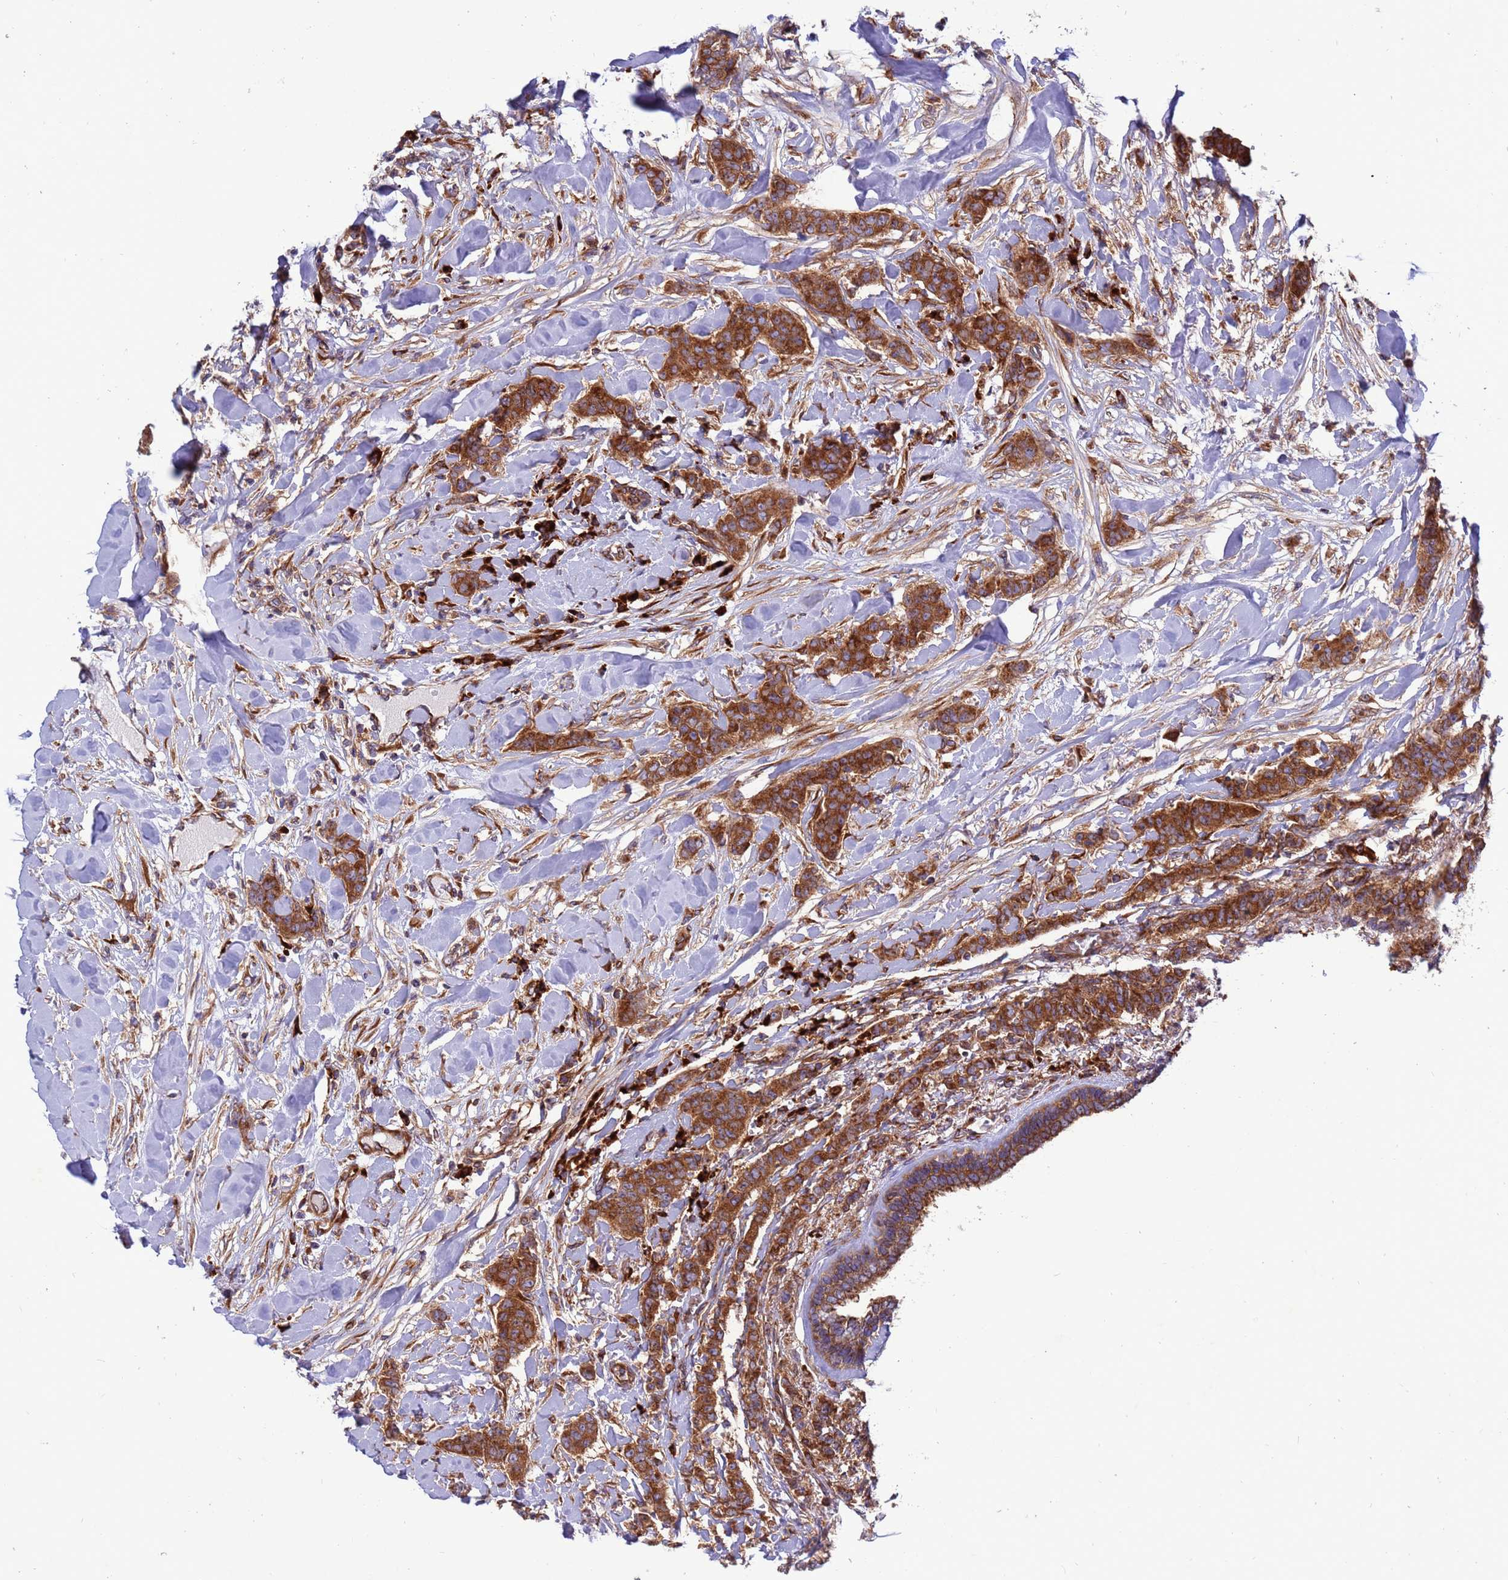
{"staining": {"intensity": "strong", "quantity": ">75%", "location": "cytoplasmic/membranous"}, "tissue": "breast cancer", "cell_type": "Tumor cells", "image_type": "cancer", "snomed": [{"axis": "morphology", "description": "Duct carcinoma"}, {"axis": "topography", "description": "Breast"}], "caption": "Intraductal carcinoma (breast) stained for a protein reveals strong cytoplasmic/membranous positivity in tumor cells.", "gene": "ZC3HAV1", "patient": {"sex": "female", "age": 40}}